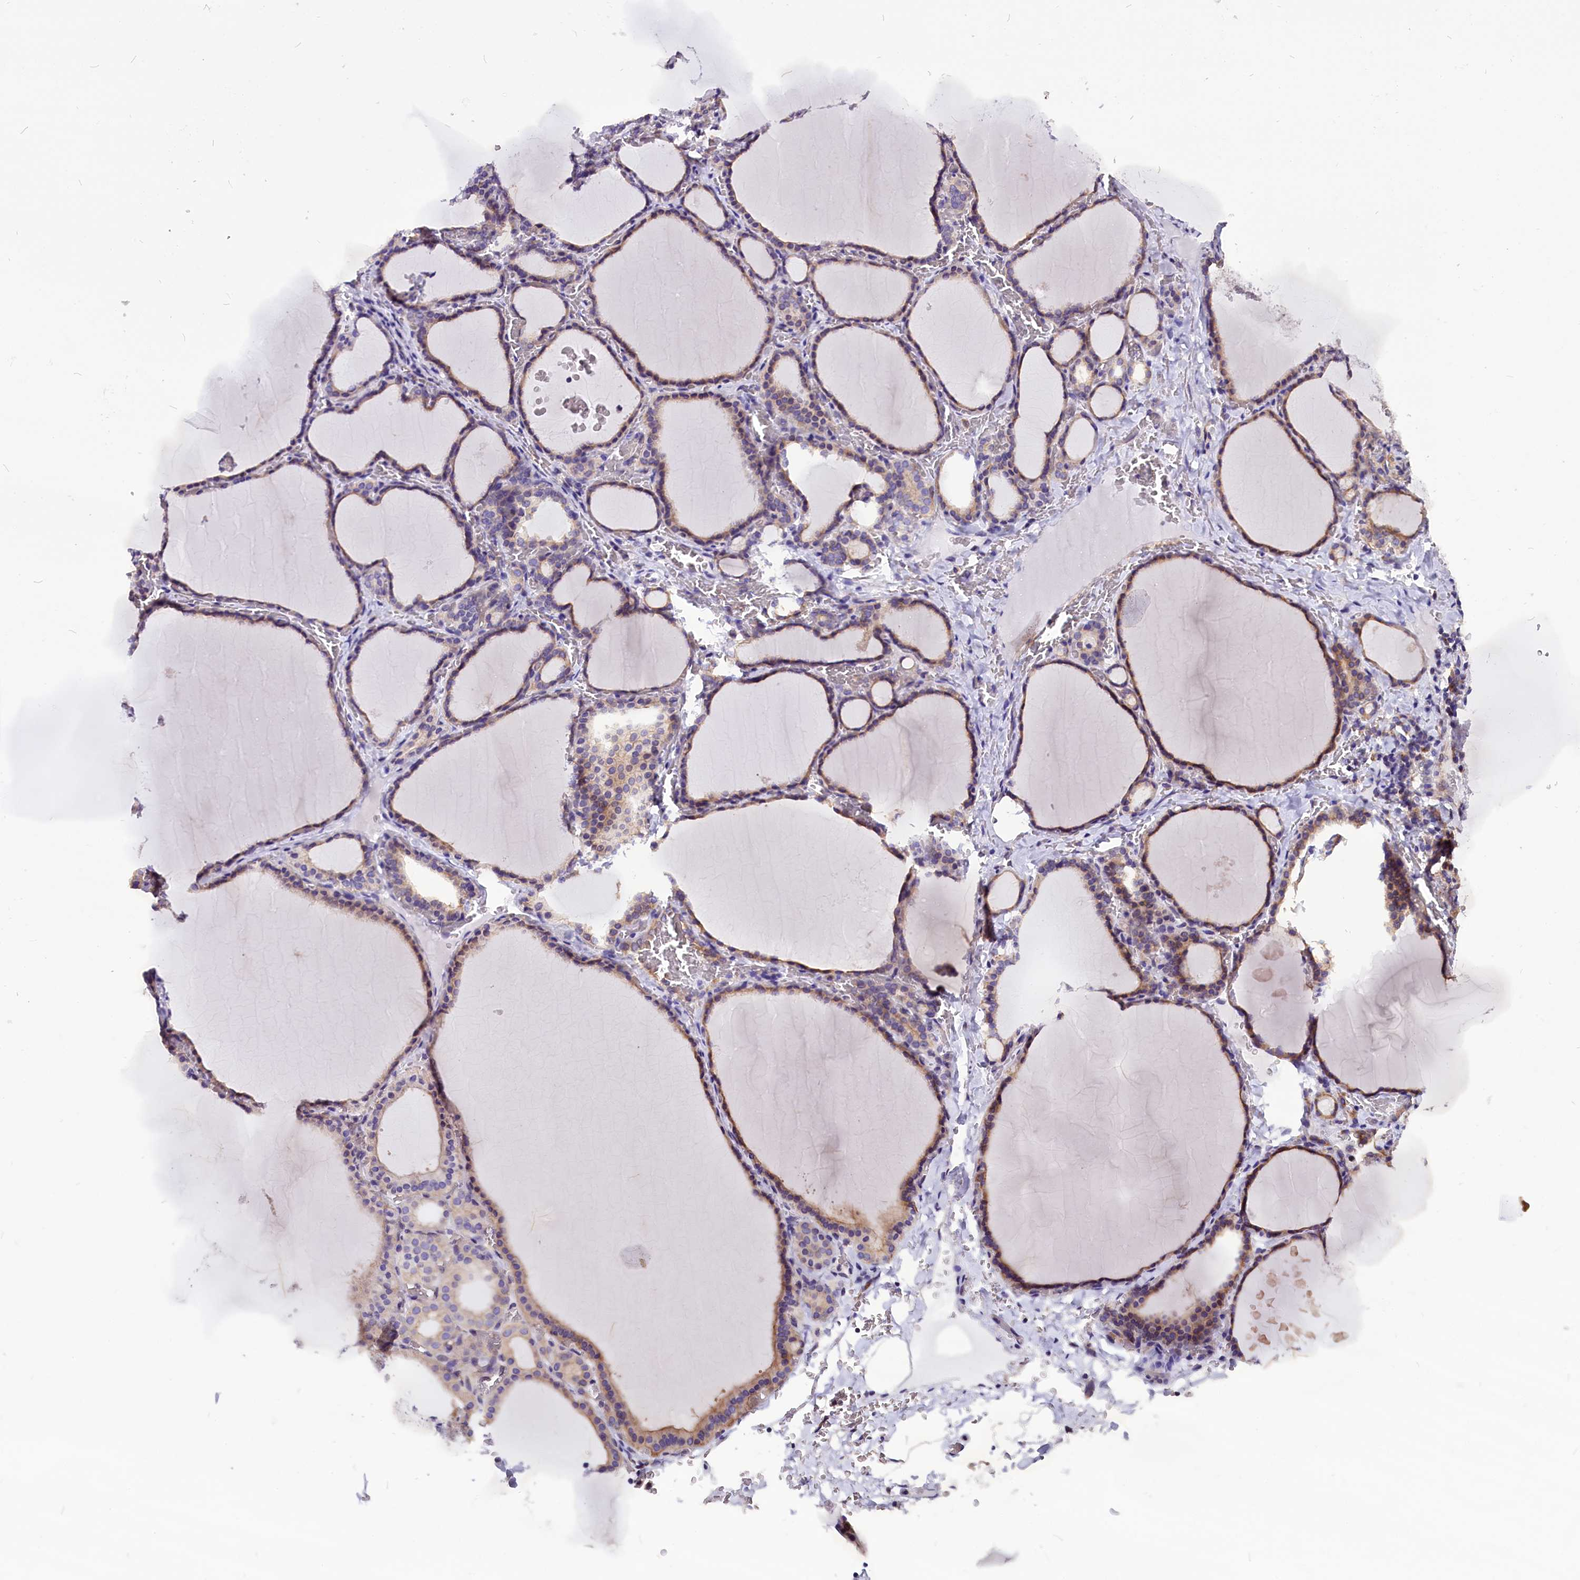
{"staining": {"intensity": "weak", "quantity": "25%-75%", "location": "cytoplasmic/membranous"}, "tissue": "thyroid gland", "cell_type": "Glandular cells", "image_type": "normal", "snomed": [{"axis": "morphology", "description": "Normal tissue, NOS"}, {"axis": "topography", "description": "Thyroid gland"}], "caption": "Immunohistochemical staining of benign thyroid gland demonstrates low levels of weak cytoplasmic/membranous staining in about 25%-75% of glandular cells. The protein of interest is shown in brown color, while the nuclei are stained blue.", "gene": "CEP170", "patient": {"sex": "female", "age": 39}}